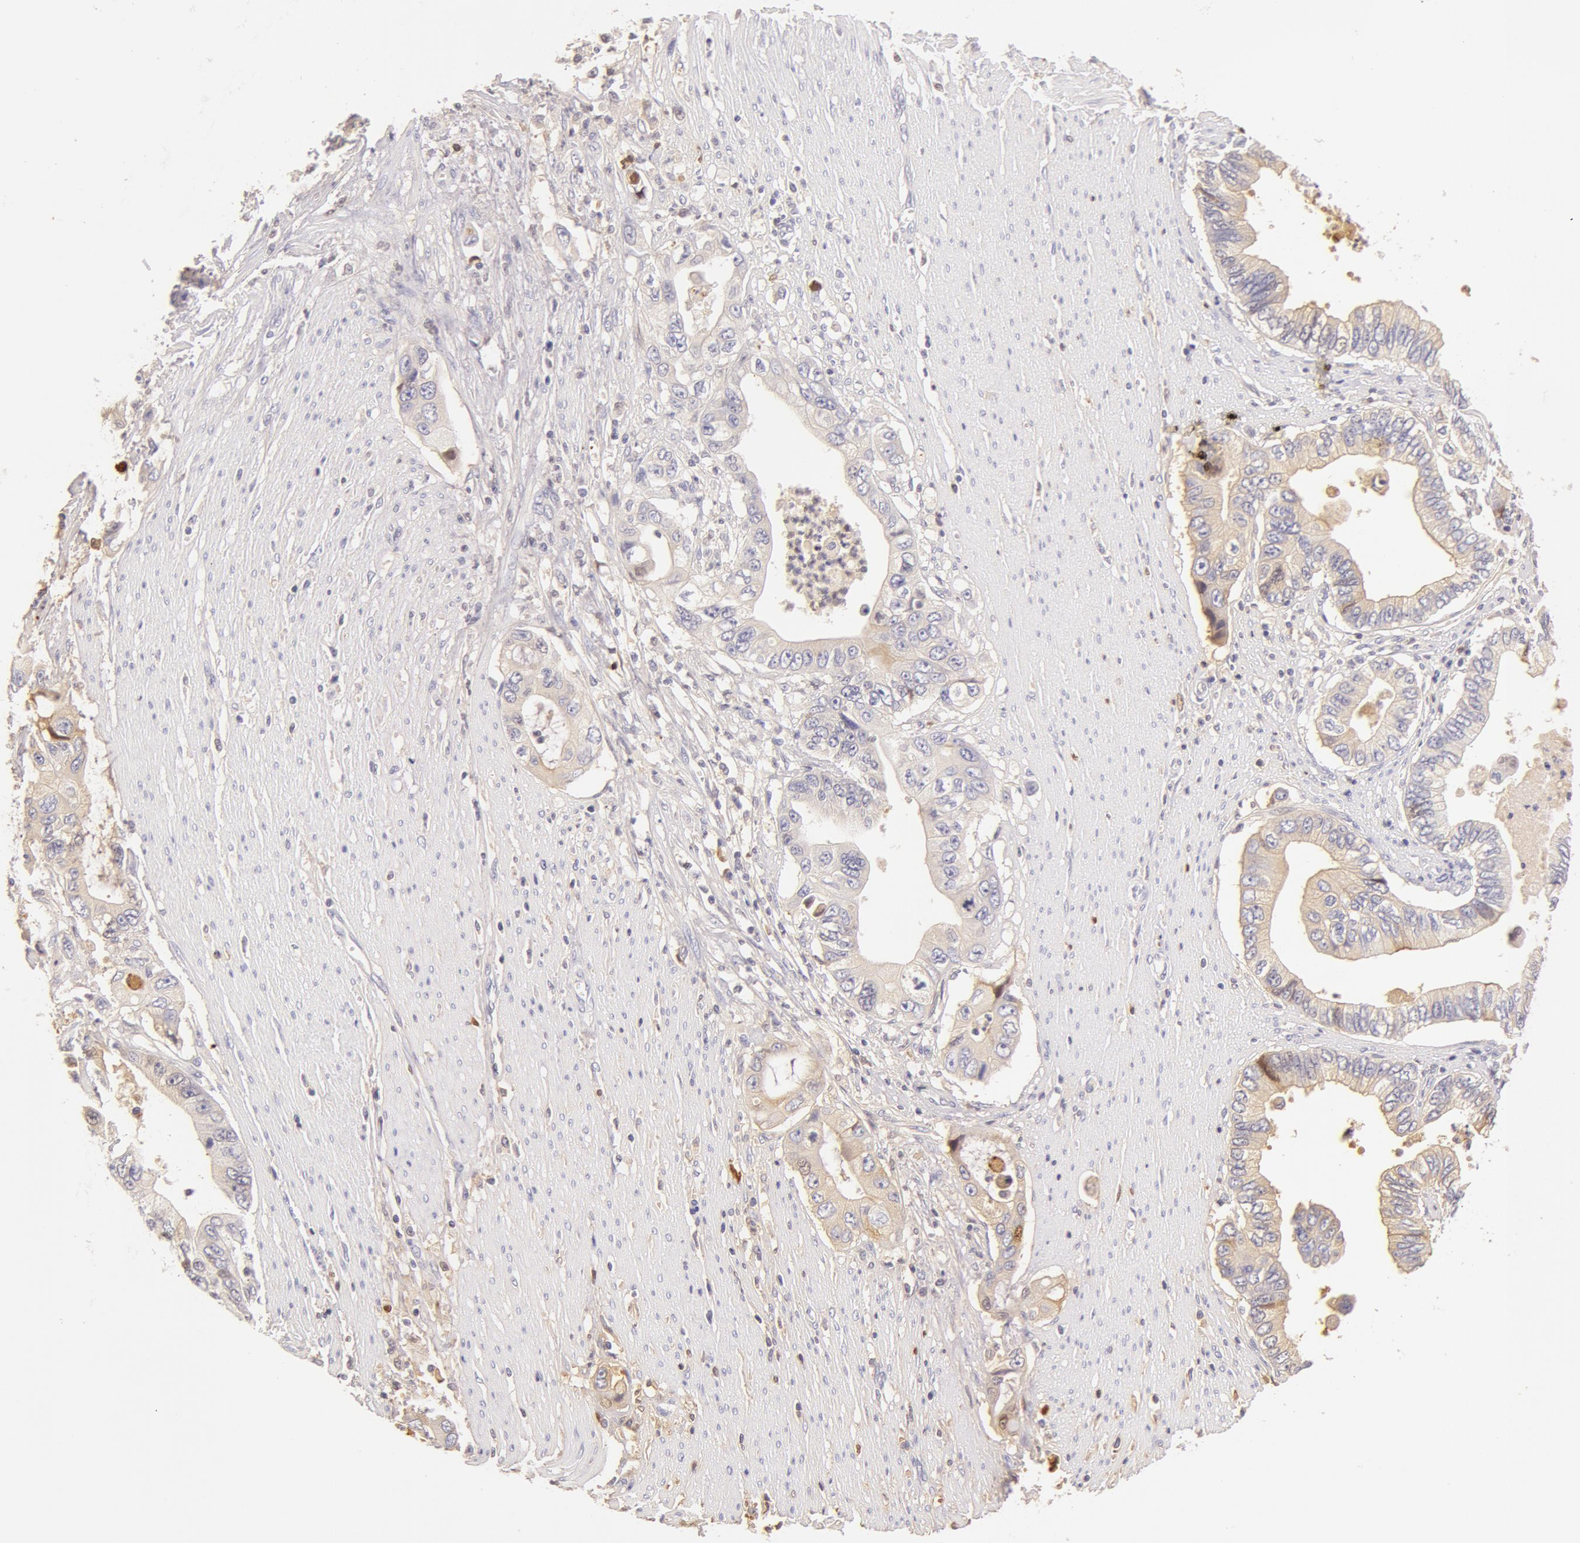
{"staining": {"intensity": "weak", "quantity": "<25%", "location": "cytoplasmic/membranous"}, "tissue": "pancreatic cancer", "cell_type": "Tumor cells", "image_type": "cancer", "snomed": [{"axis": "morphology", "description": "Adenocarcinoma, NOS"}, {"axis": "topography", "description": "Pancreas"}, {"axis": "topography", "description": "Stomach, upper"}], "caption": "There is no significant staining in tumor cells of pancreatic adenocarcinoma.", "gene": "AHSG", "patient": {"sex": "male", "age": 77}}